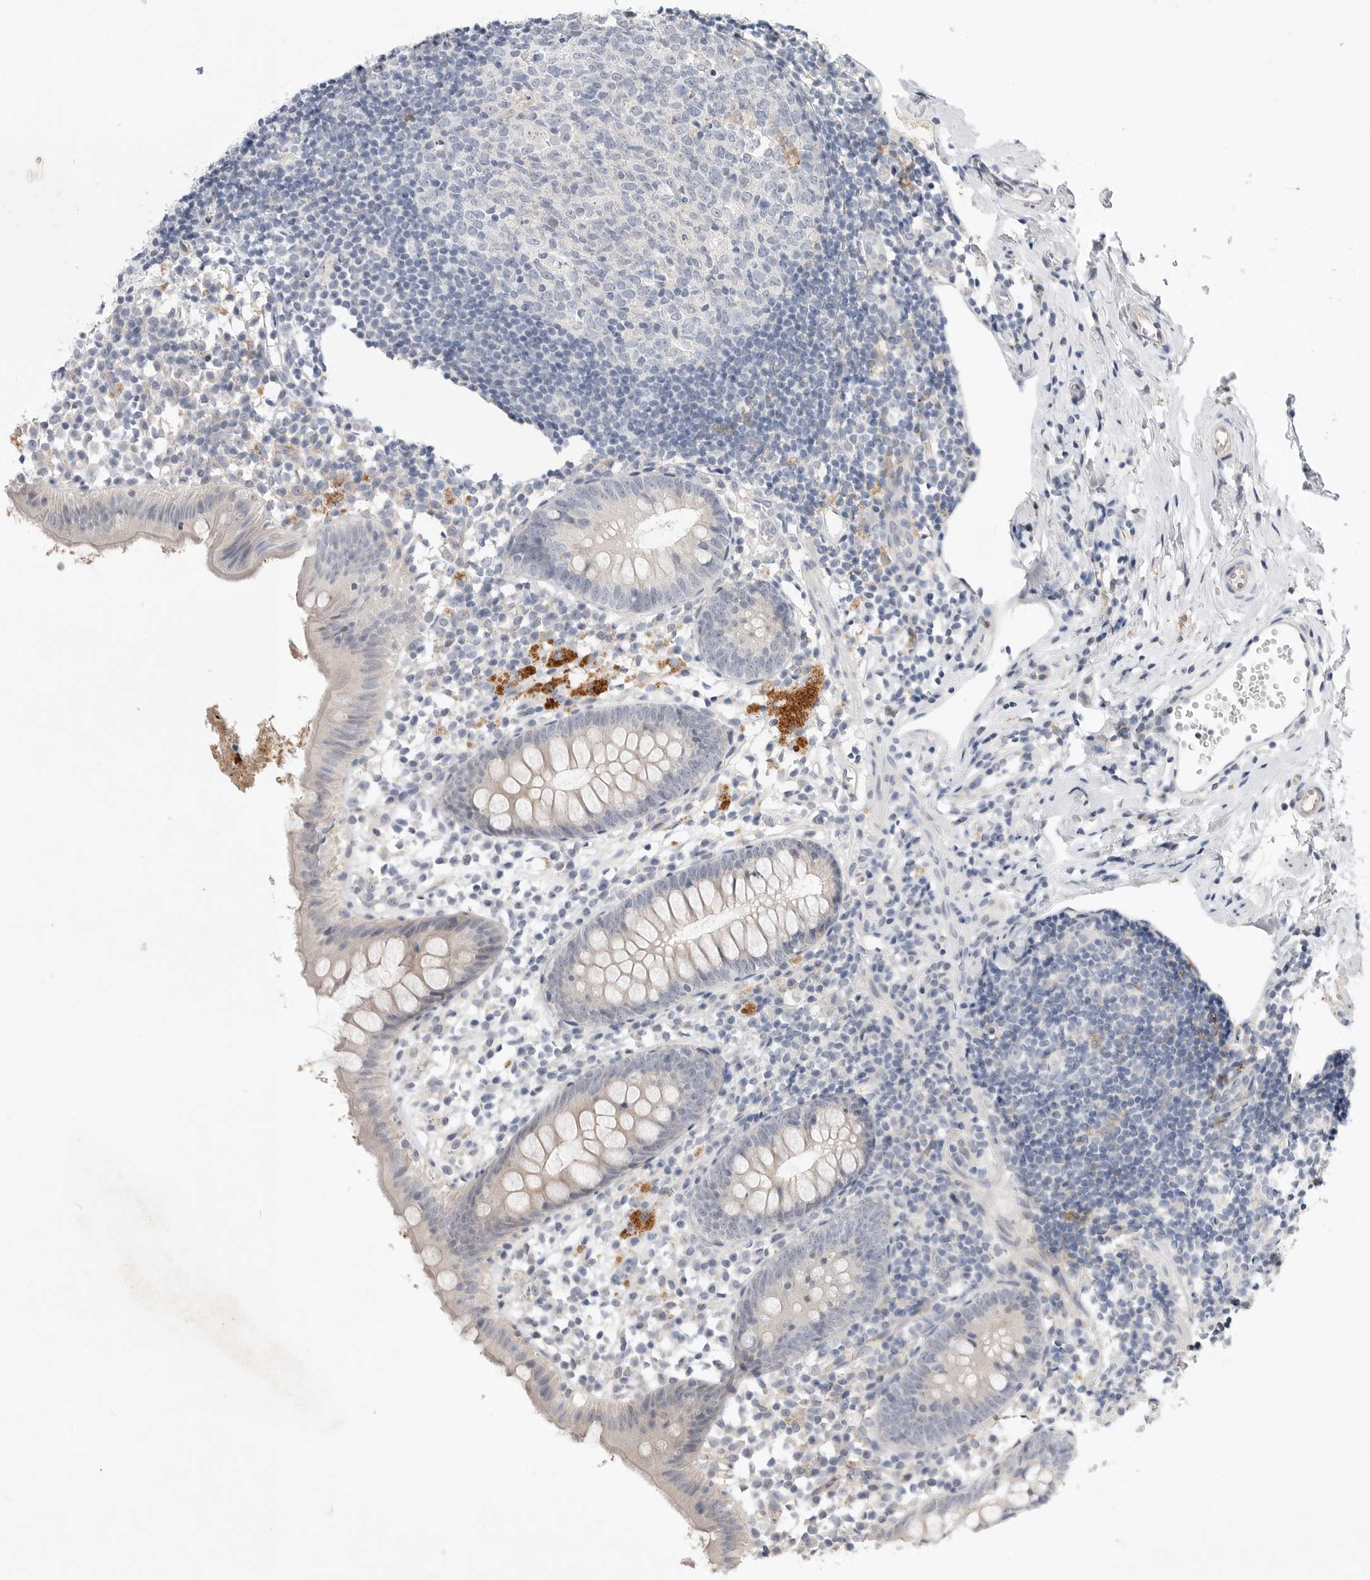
{"staining": {"intensity": "negative", "quantity": "none", "location": "none"}, "tissue": "appendix", "cell_type": "Glandular cells", "image_type": "normal", "snomed": [{"axis": "morphology", "description": "Normal tissue, NOS"}, {"axis": "topography", "description": "Appendix"}], "caption": "The immunohistochemistry (IHC) micrograph has no significant positivity in glandular cells of appendix.", "gene": "ITGAD", "patient": {"sex": "female", "age": 20}}